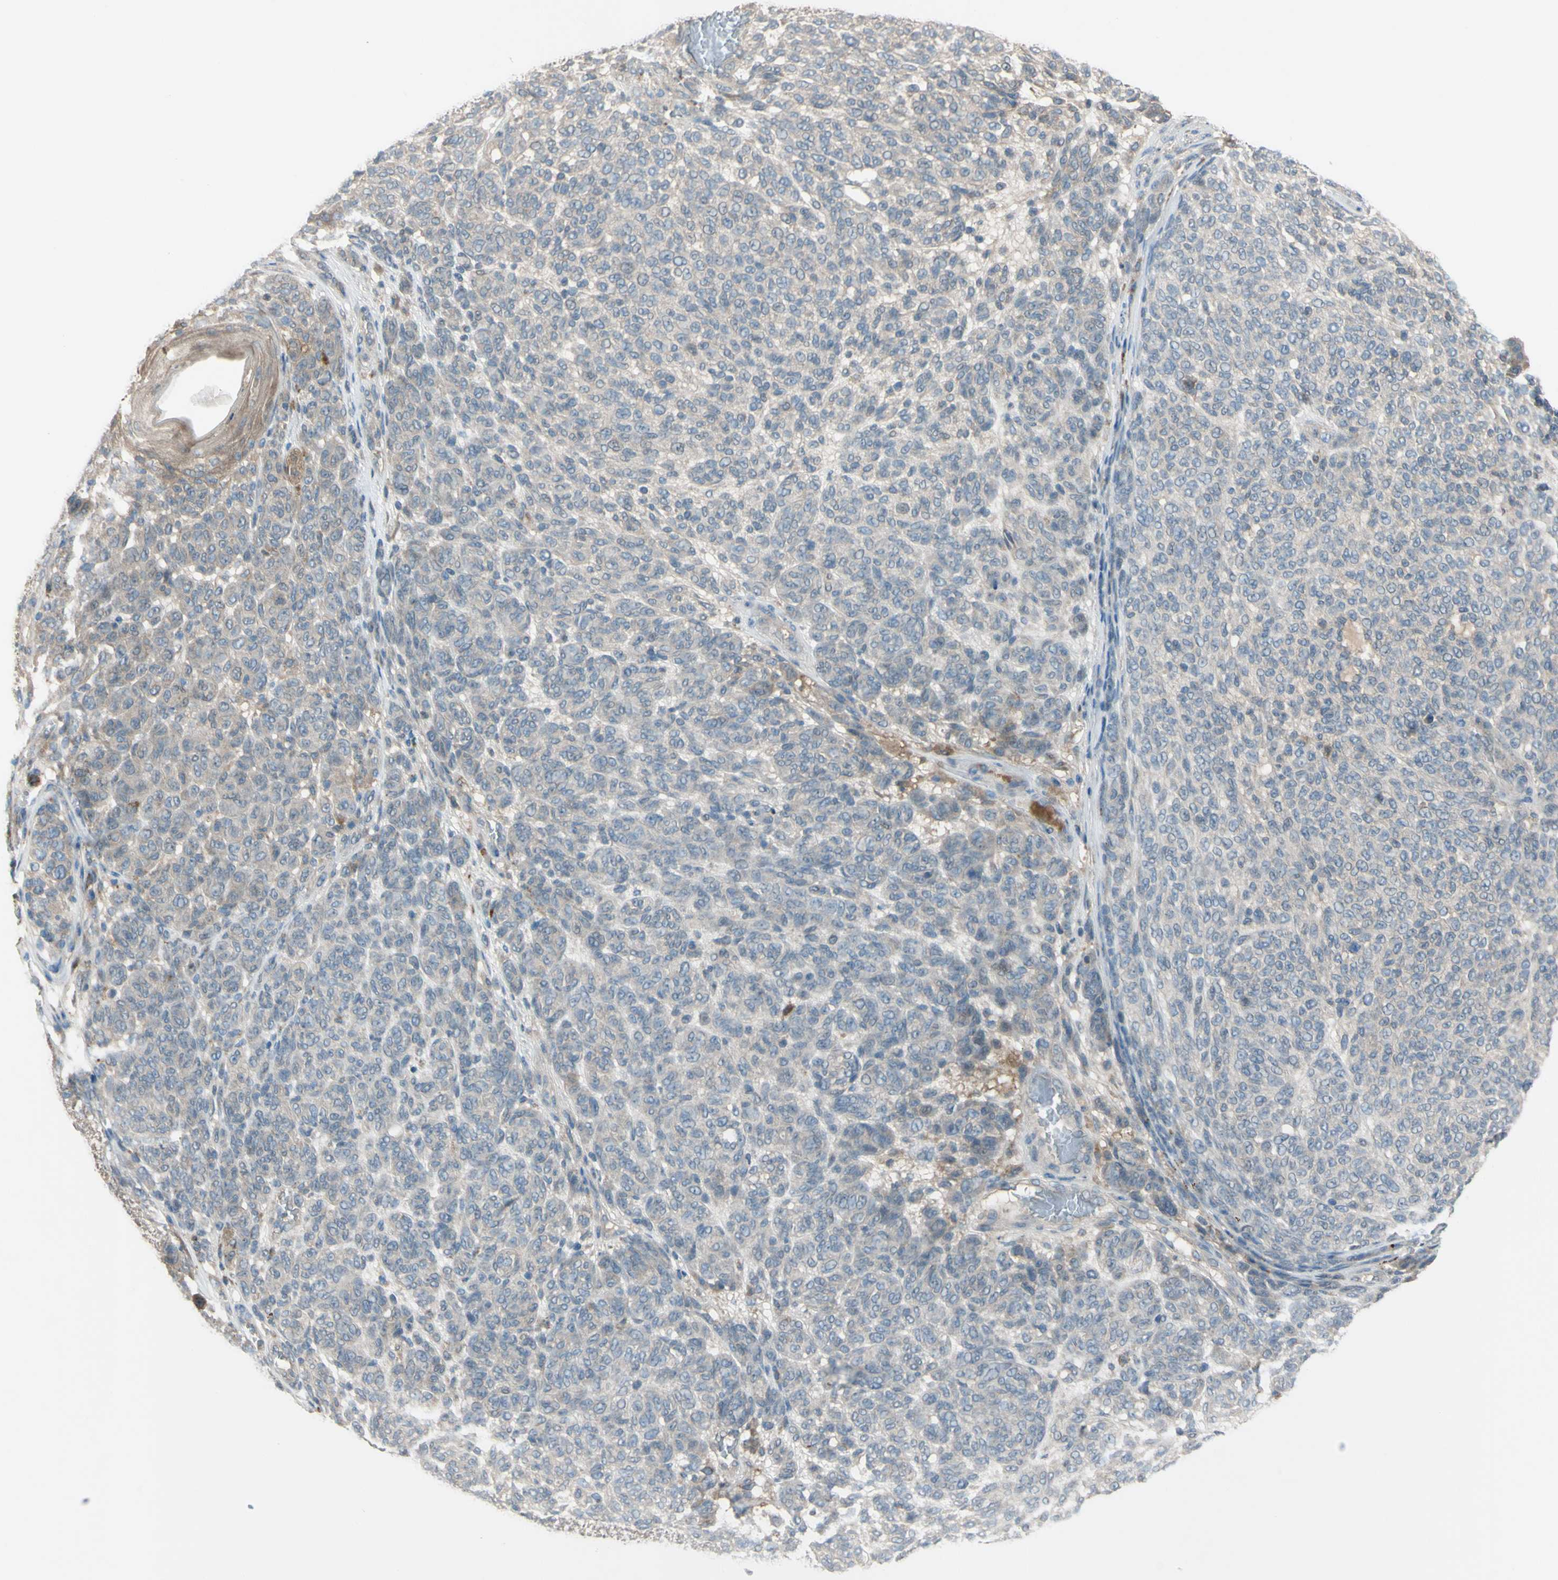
{"staining": {"intensity": "weak", "quantity": ">75%", "location": "cytoplasmic/membranous"}, "tissue": "melanoma", "cell_type": "Tumor cells", "image_type": "cancer", "snomed": [{"axis": "morphology", "description": "Malignant melanoma, NOS"}, {"axis": "topography", "description": "Skin"}], "caption": "A low amount of weak cytoplasmic/membranous staining is seen in about >75% of tumor cells in melanoma tissue.", "gene": "AFP", "patient": {"sex": "male", "age": 59}}